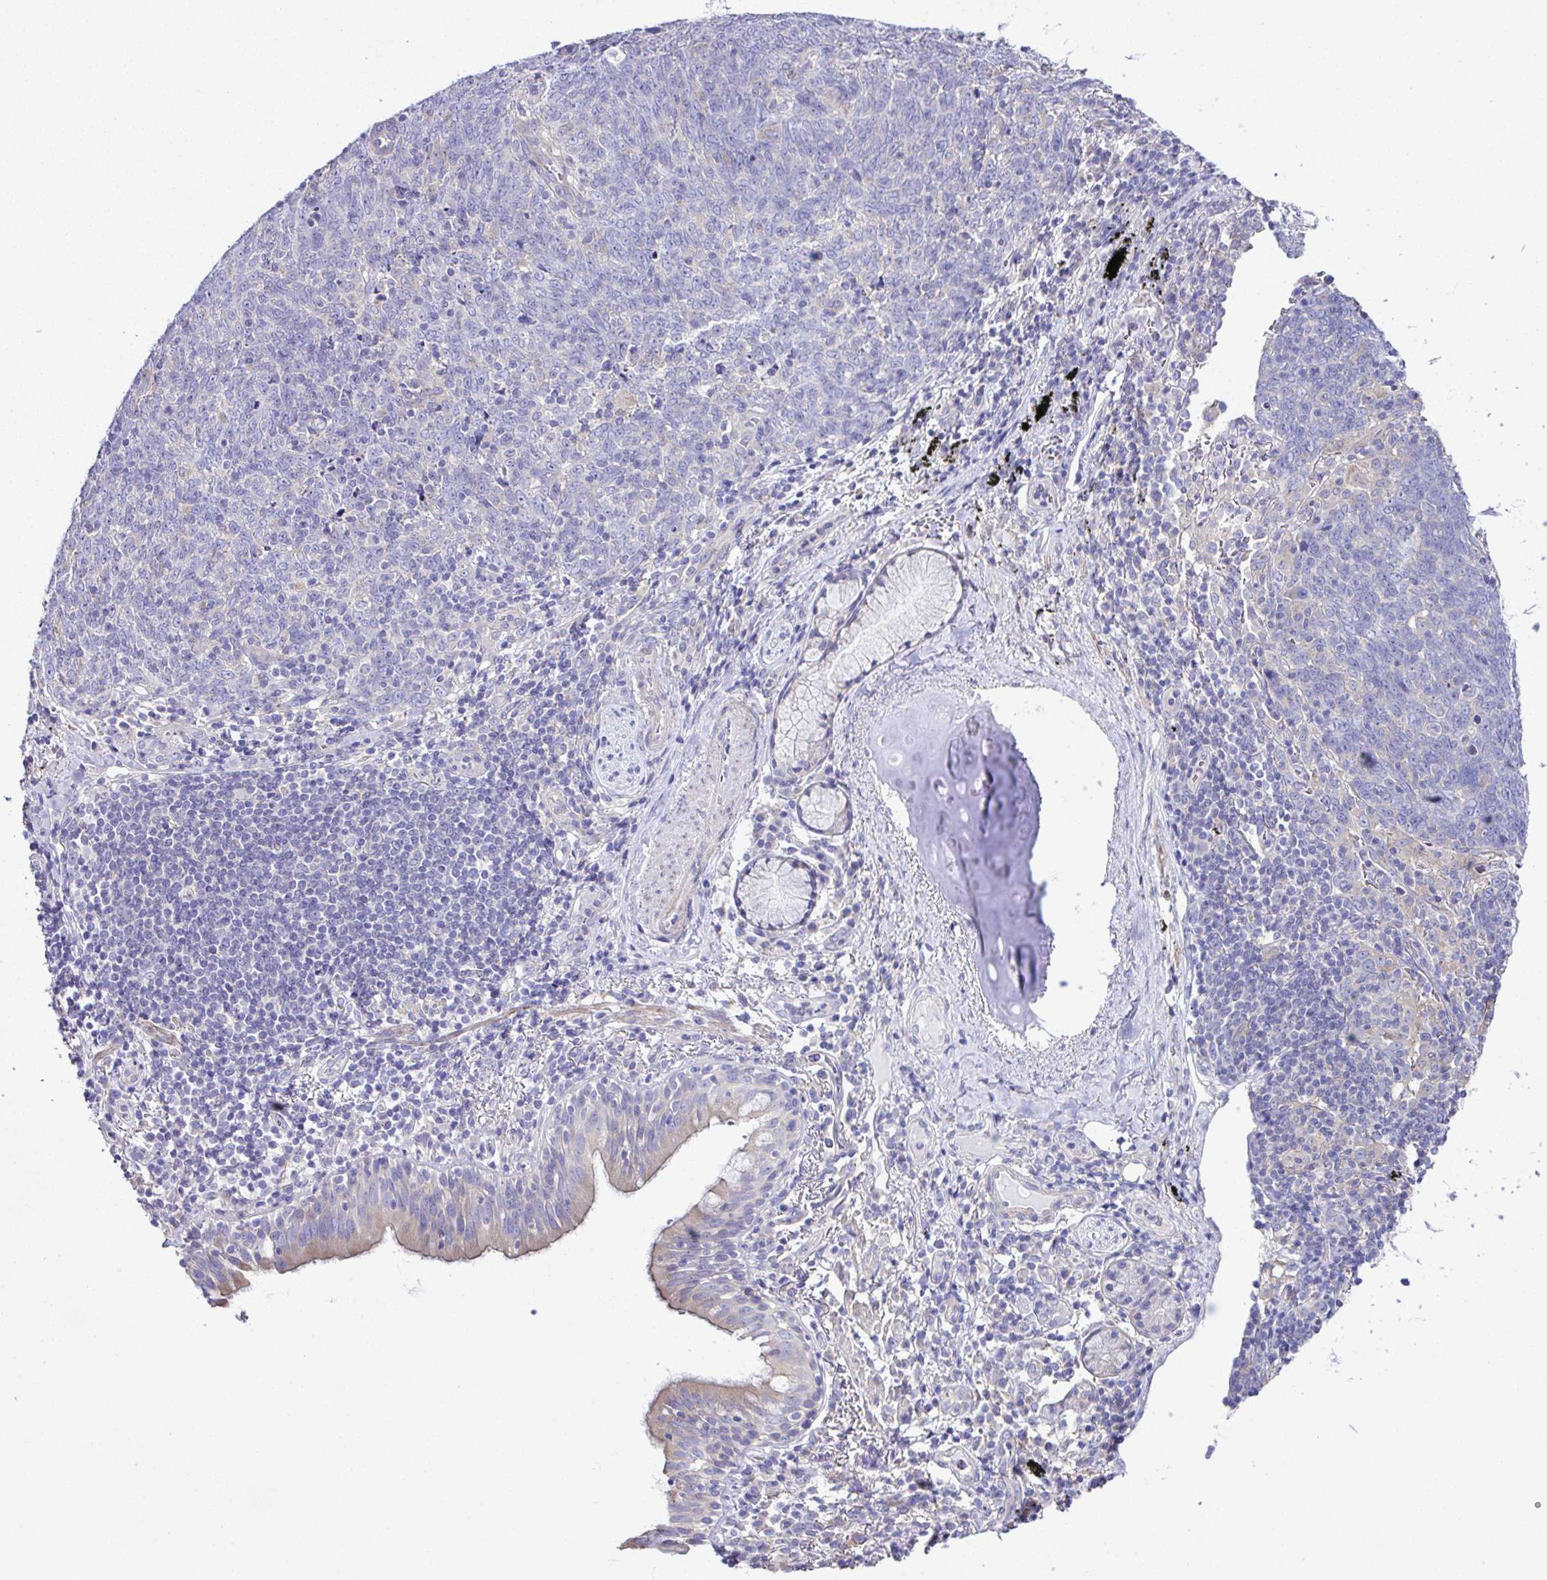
{"staining": {"intensity": "negative", "quantity": "none", "location": "none"}, "tissue": "lung cancer", "cell_type": "Tumor cells", "image_type": "cancer", "snomed": [{"axis": "morphology", "description": "Squamous cell carcinoma, NOS"}, {"axis": "topography", "description": "Lung"}], "caption": "Immunohistochemical staining of lung cancer shows no significant staining in tumor cells.", "gene": "OR4P4", "patient": {"sex": "female", "age": 72}}